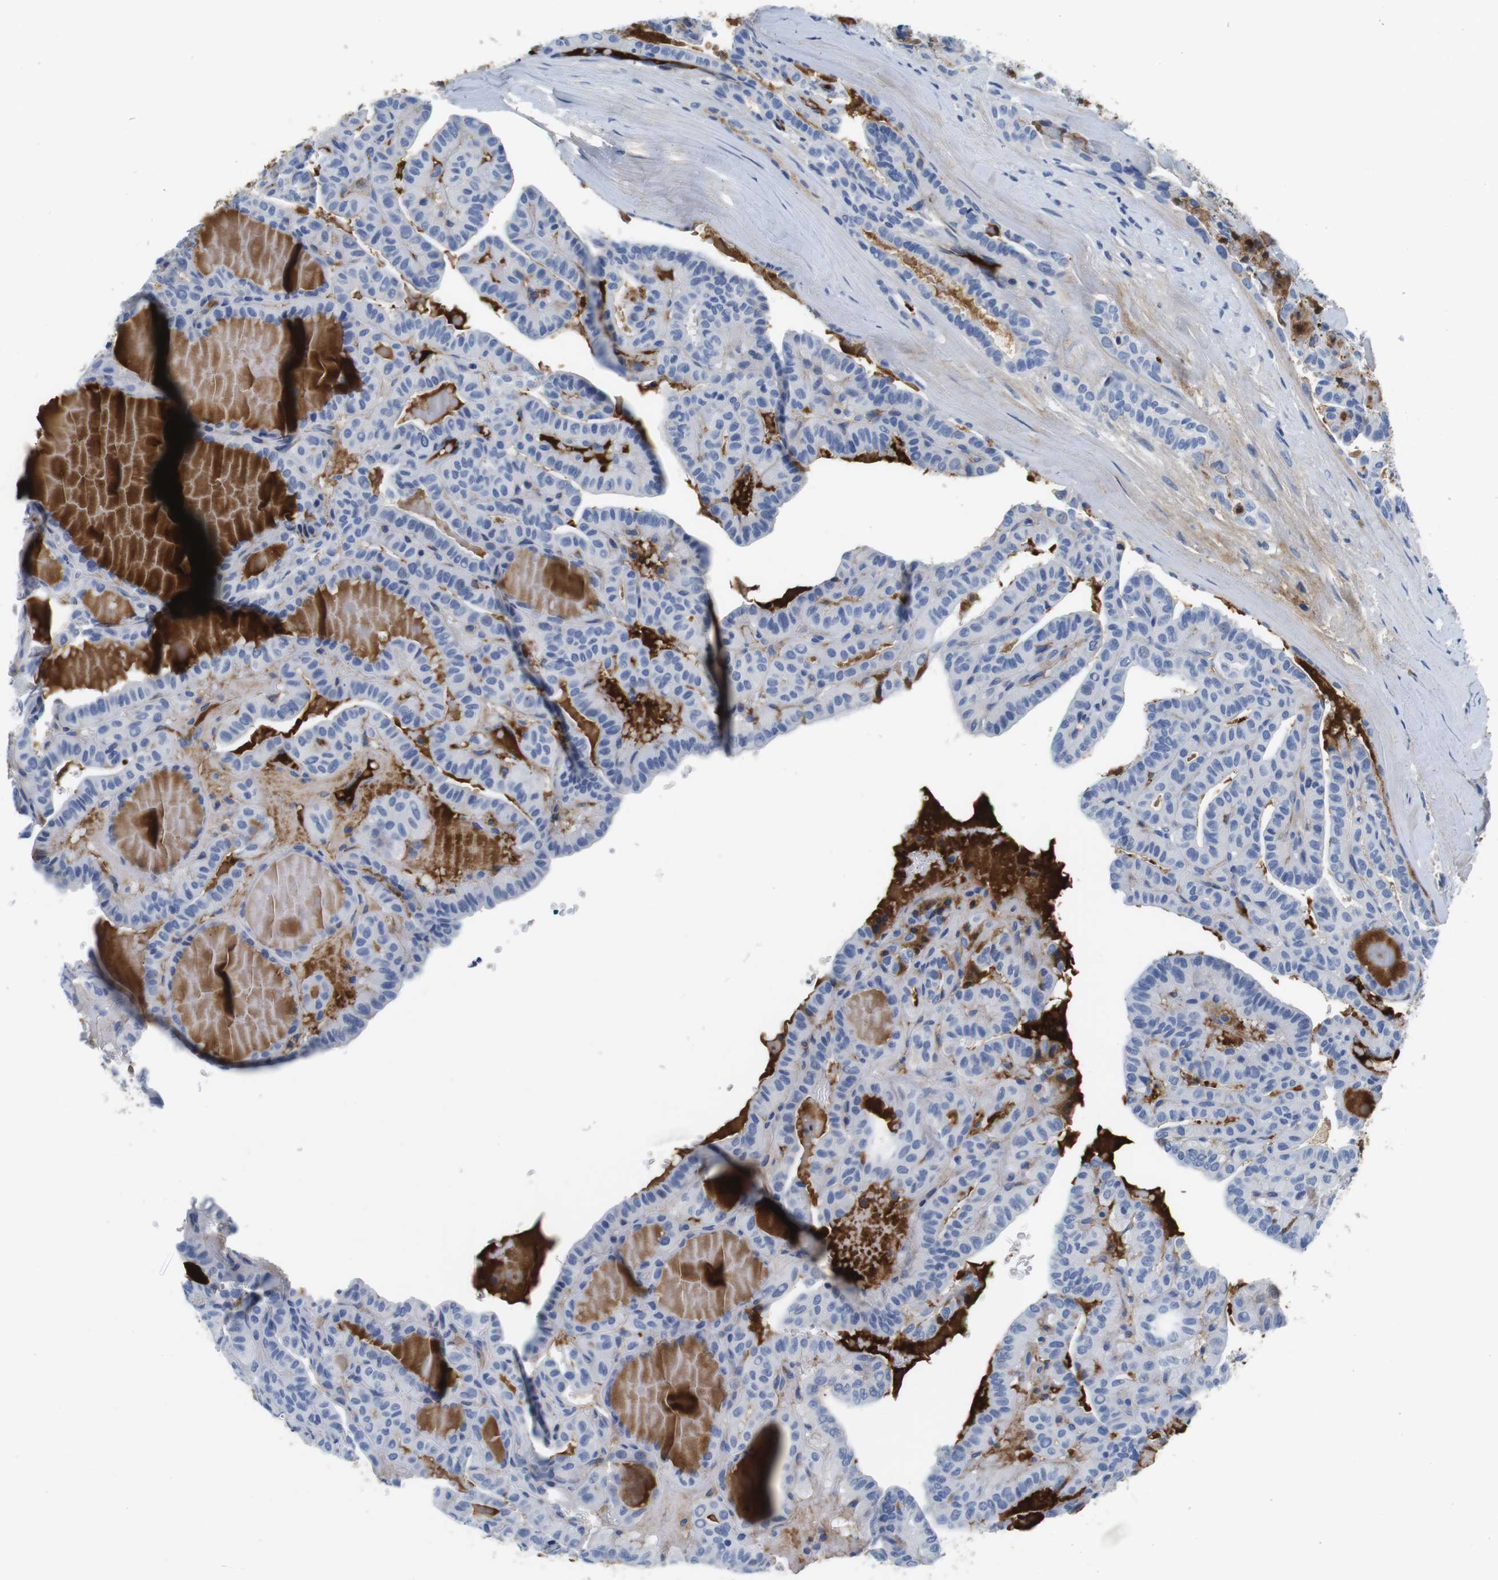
{"staining": {"intensity": "negative", "quantity": "none", "location": "none"}, "tissue": "thyroid cancer", "cell_type": "Tumor cells", "image_type": "cancer", "snomed": [{"axis": "morphology", "description": "Papillary adenocarcinoma, NOS"}, {"axis": "topography", "description": "Thyroid gland"}], "caption": "Protein analysis of thyroid papillary adenocarcinoma demonstrates no significant expression in tumor cells. The staining is performed using DAB (3,3'-diaminobenzidine) brown chromogen with nuclei counter-stained in using hematoxylin.", "gene": "IGKC", "patient": {"sex": "male", "age": 77}}